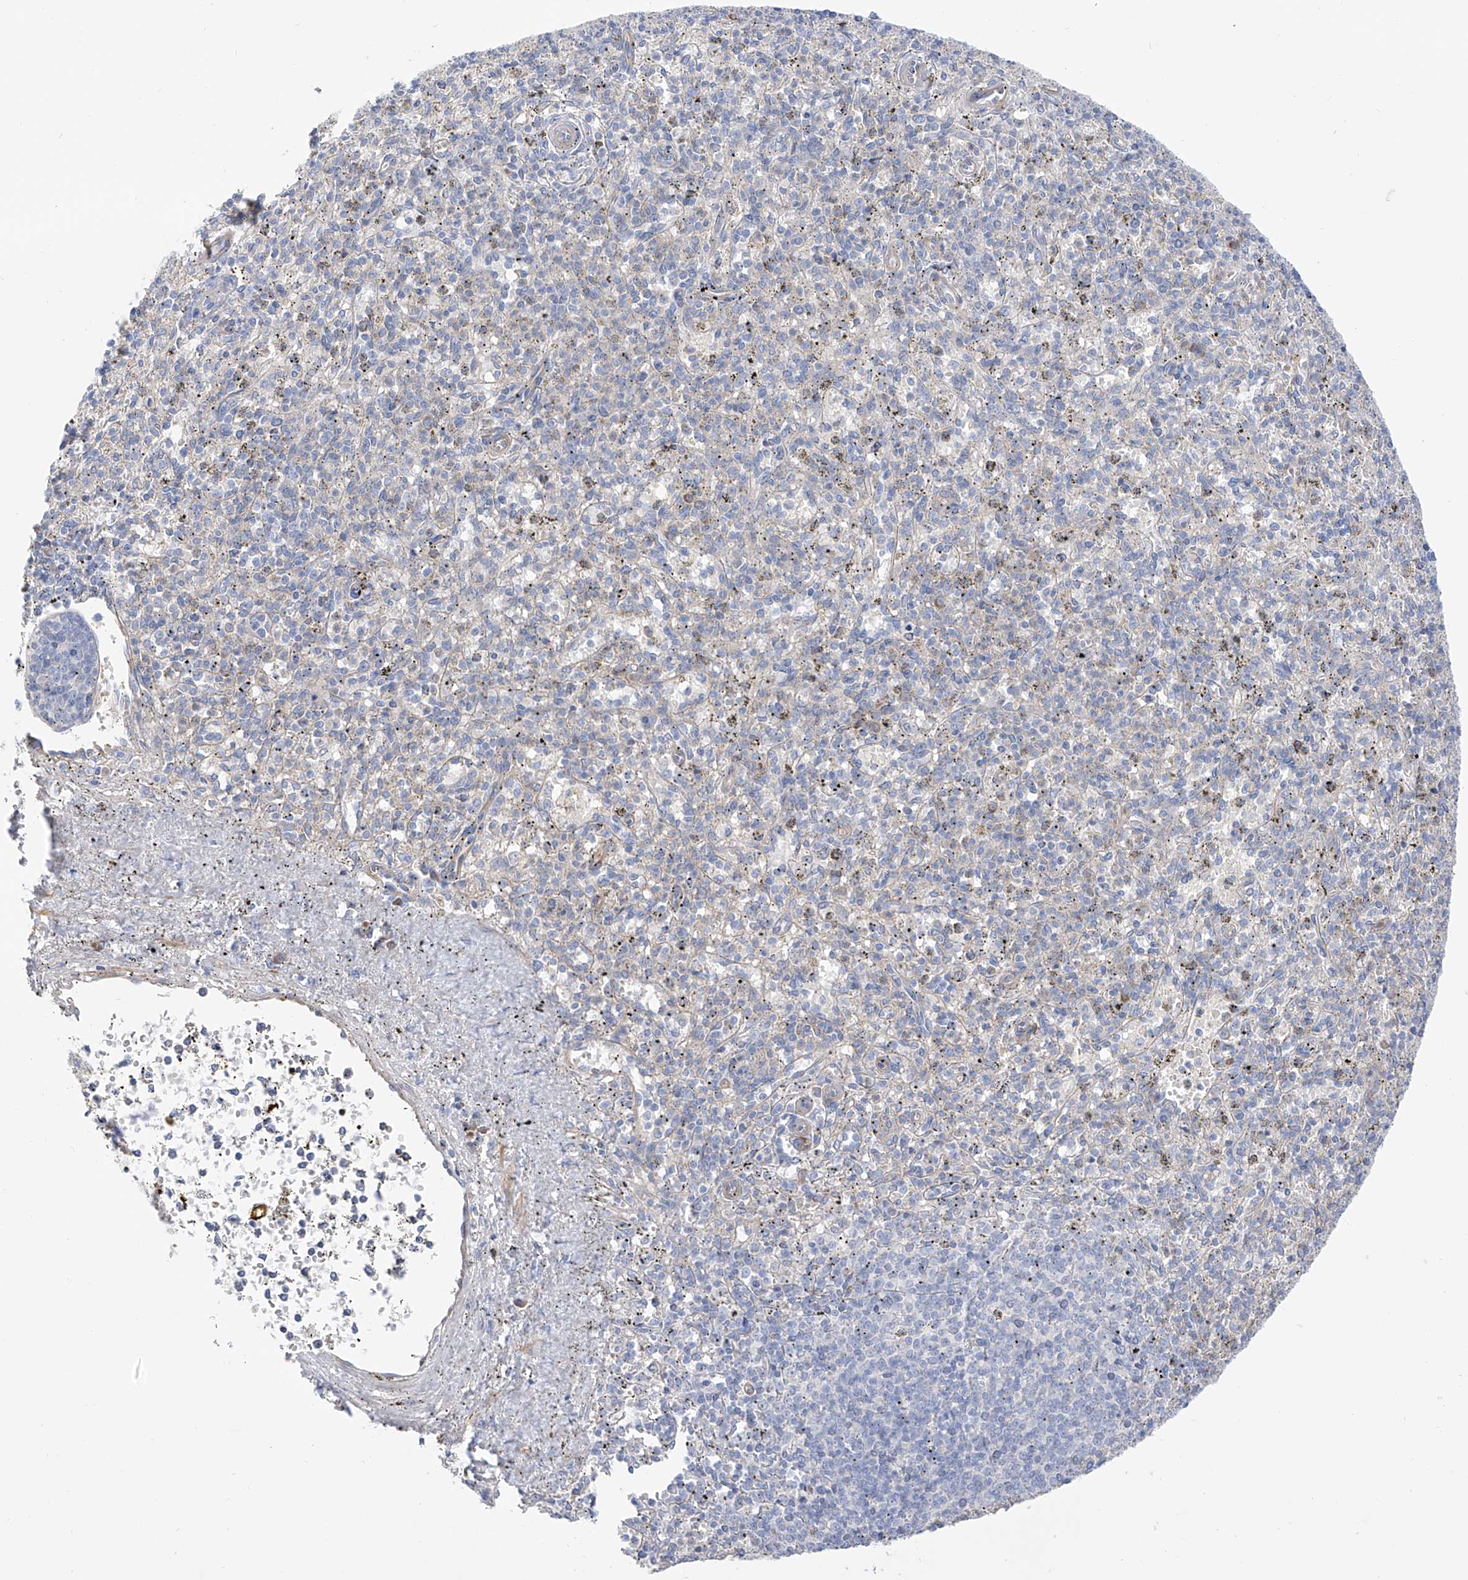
{"staining": {"intensity": "negative", "quantity": "none", "location": "none"}, "tissue": "spleen", "cell_type": "Cells in red pulp", "image_type": "normal", "snomed": [{"axis": "morphology", "description": "Normal tissue, NOS"}, {"axis": "topography", "description": "Spleen"}], "caption": "A micrograph of human spleen is negative for staining in cells in red pulp. (DAB IHC visualized using brightfield microscopy, high magnification).", "gene": "LCA5", "patient": {"sex": "male", "age": 72}}